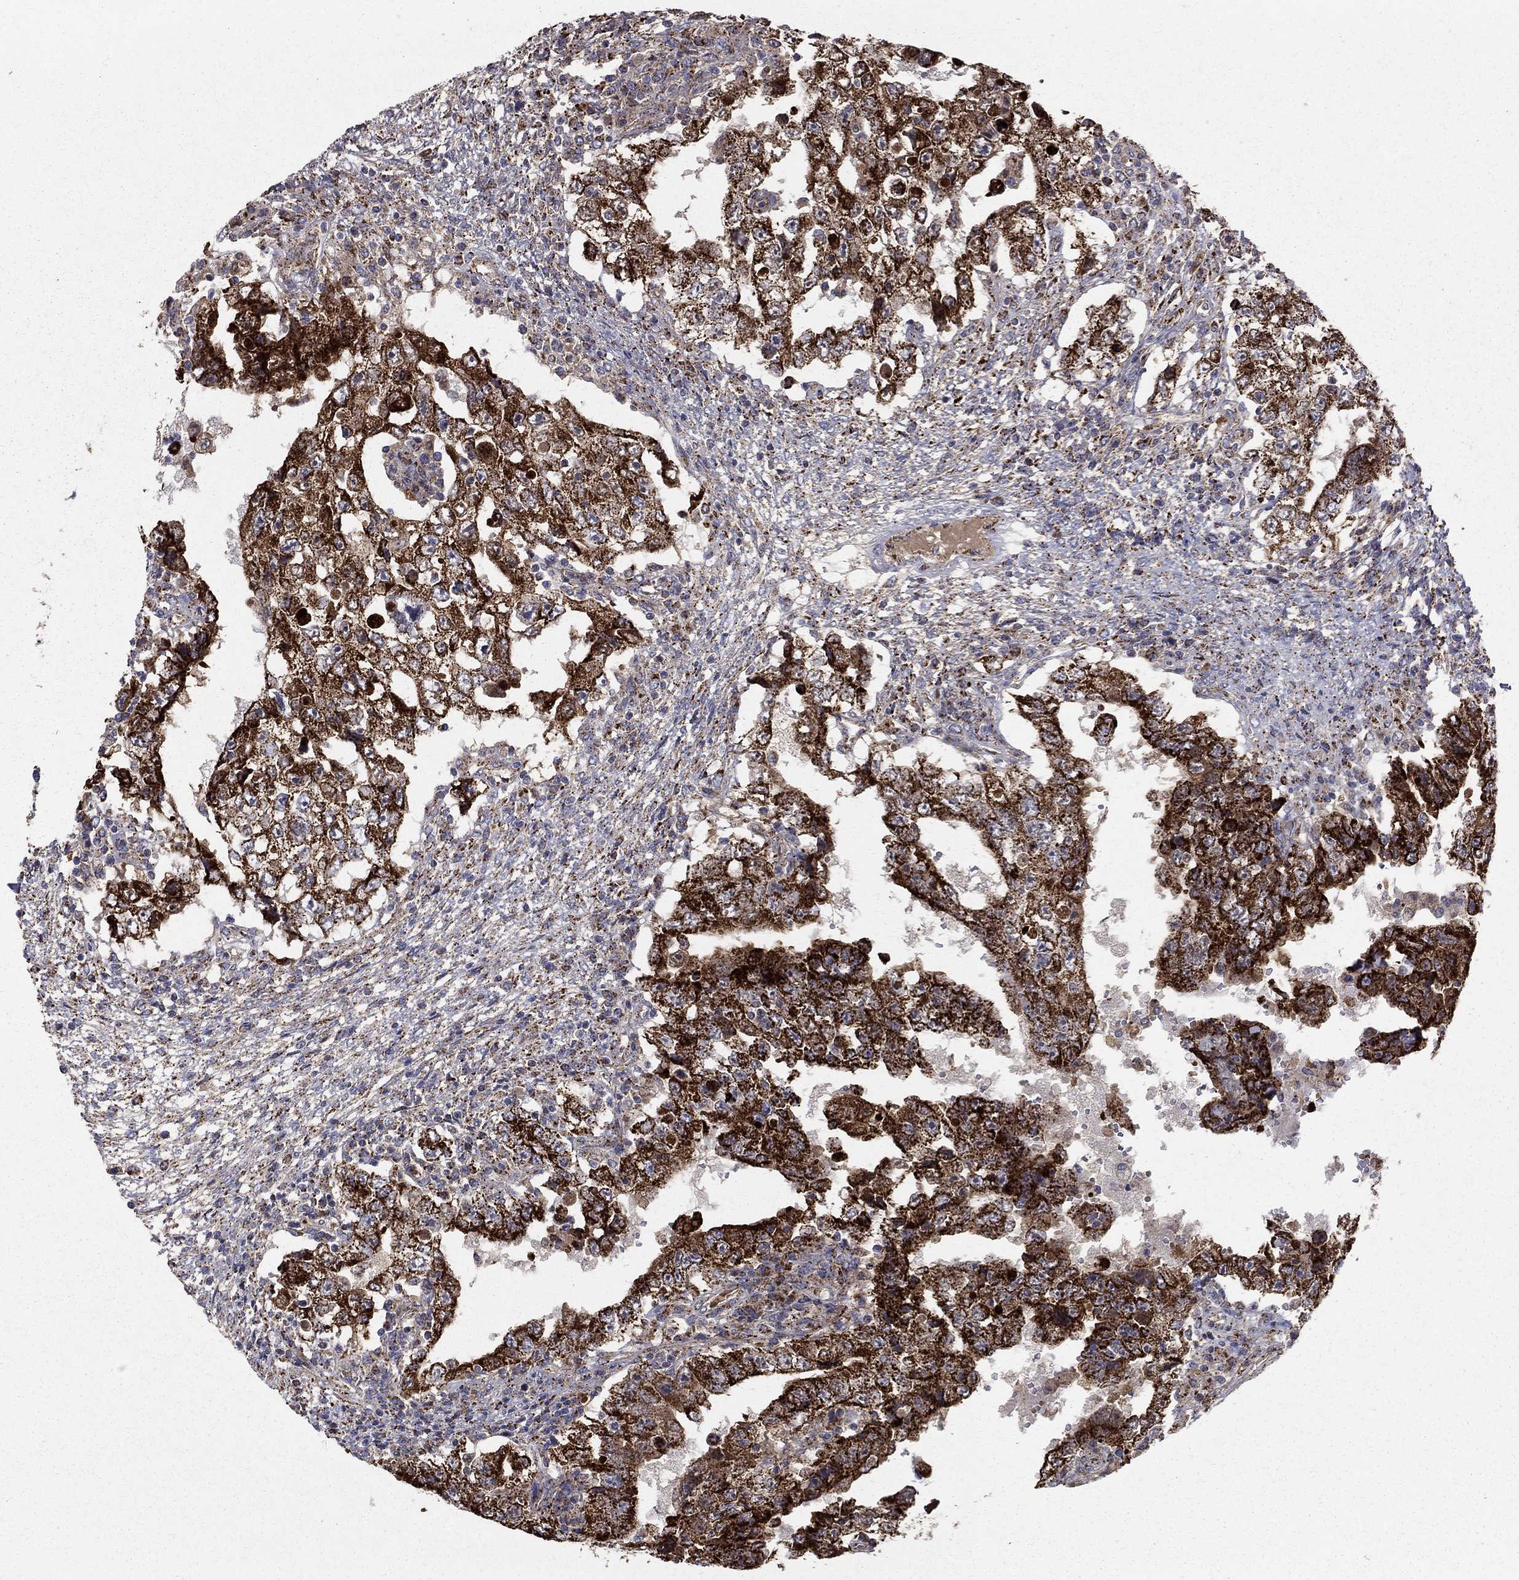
{"staining": {"intensity": "strong", "quantity": ">75%", "location": "cytoplasmic/membranous"}, "tissue": "testis cancer", "cell_type": "Tumor cells", "image_type": "cancer", "snomed": [{"axis": "morphology", "description": "Carcinoma, Embryonal, NOS"}, {"axis": "topography", "description": "Testis"}], "caption": "Tumor cells exhibit strong cytoplasmic/membranous positivity in approximately >75% of cells in embryonal carcinoma (testis). (IHC, brightfield microscopy, high magnification).", "gene": "GCSH", "patient": {"sex": "male", "age": 26}}